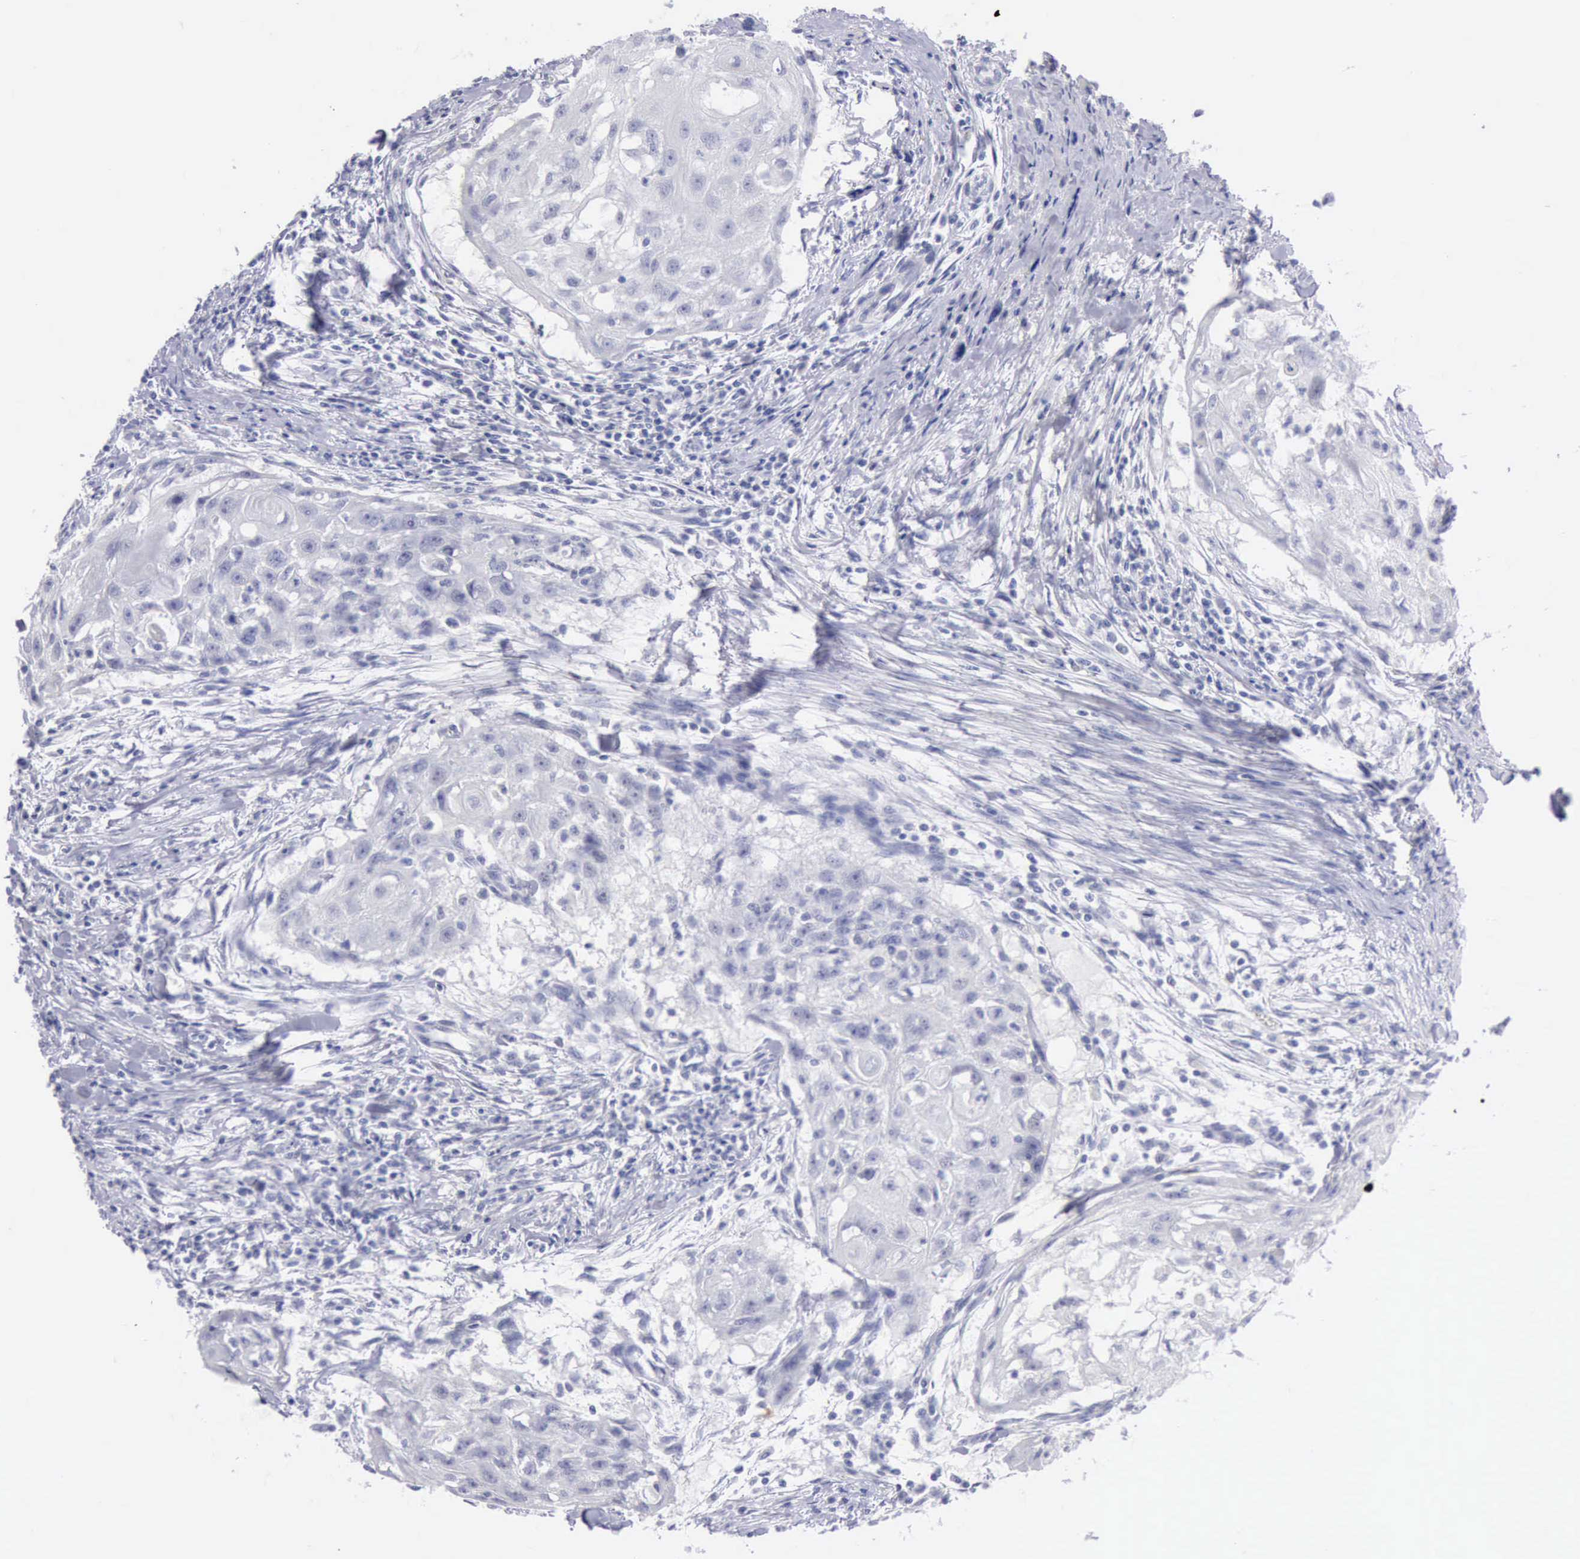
{"staining": {"intensity": "negative", "quantity": "none", "location": "none"}, "tissue": "head and neck cancer", "cell_type": "Tumor cells", "image_type": "cancer", "snomed": [{"axis": "morphology", "description": "Squamous cell carcinoma, NOS"}, {"axis": "topography", "description": "Head-Neck"}], "caption": "Immunohistochemistry (IHC) of human squamous cell carcinoma (head and neck) reveals no expression in tumor cells. Brightfield microscopy of immunohistochemistry (IHC) stained with DAB (brown) and hematoxylin (blue), captured at high magnification.", "gene": "ANGEL1", "patient": {"sex": "male", "age": 64}}